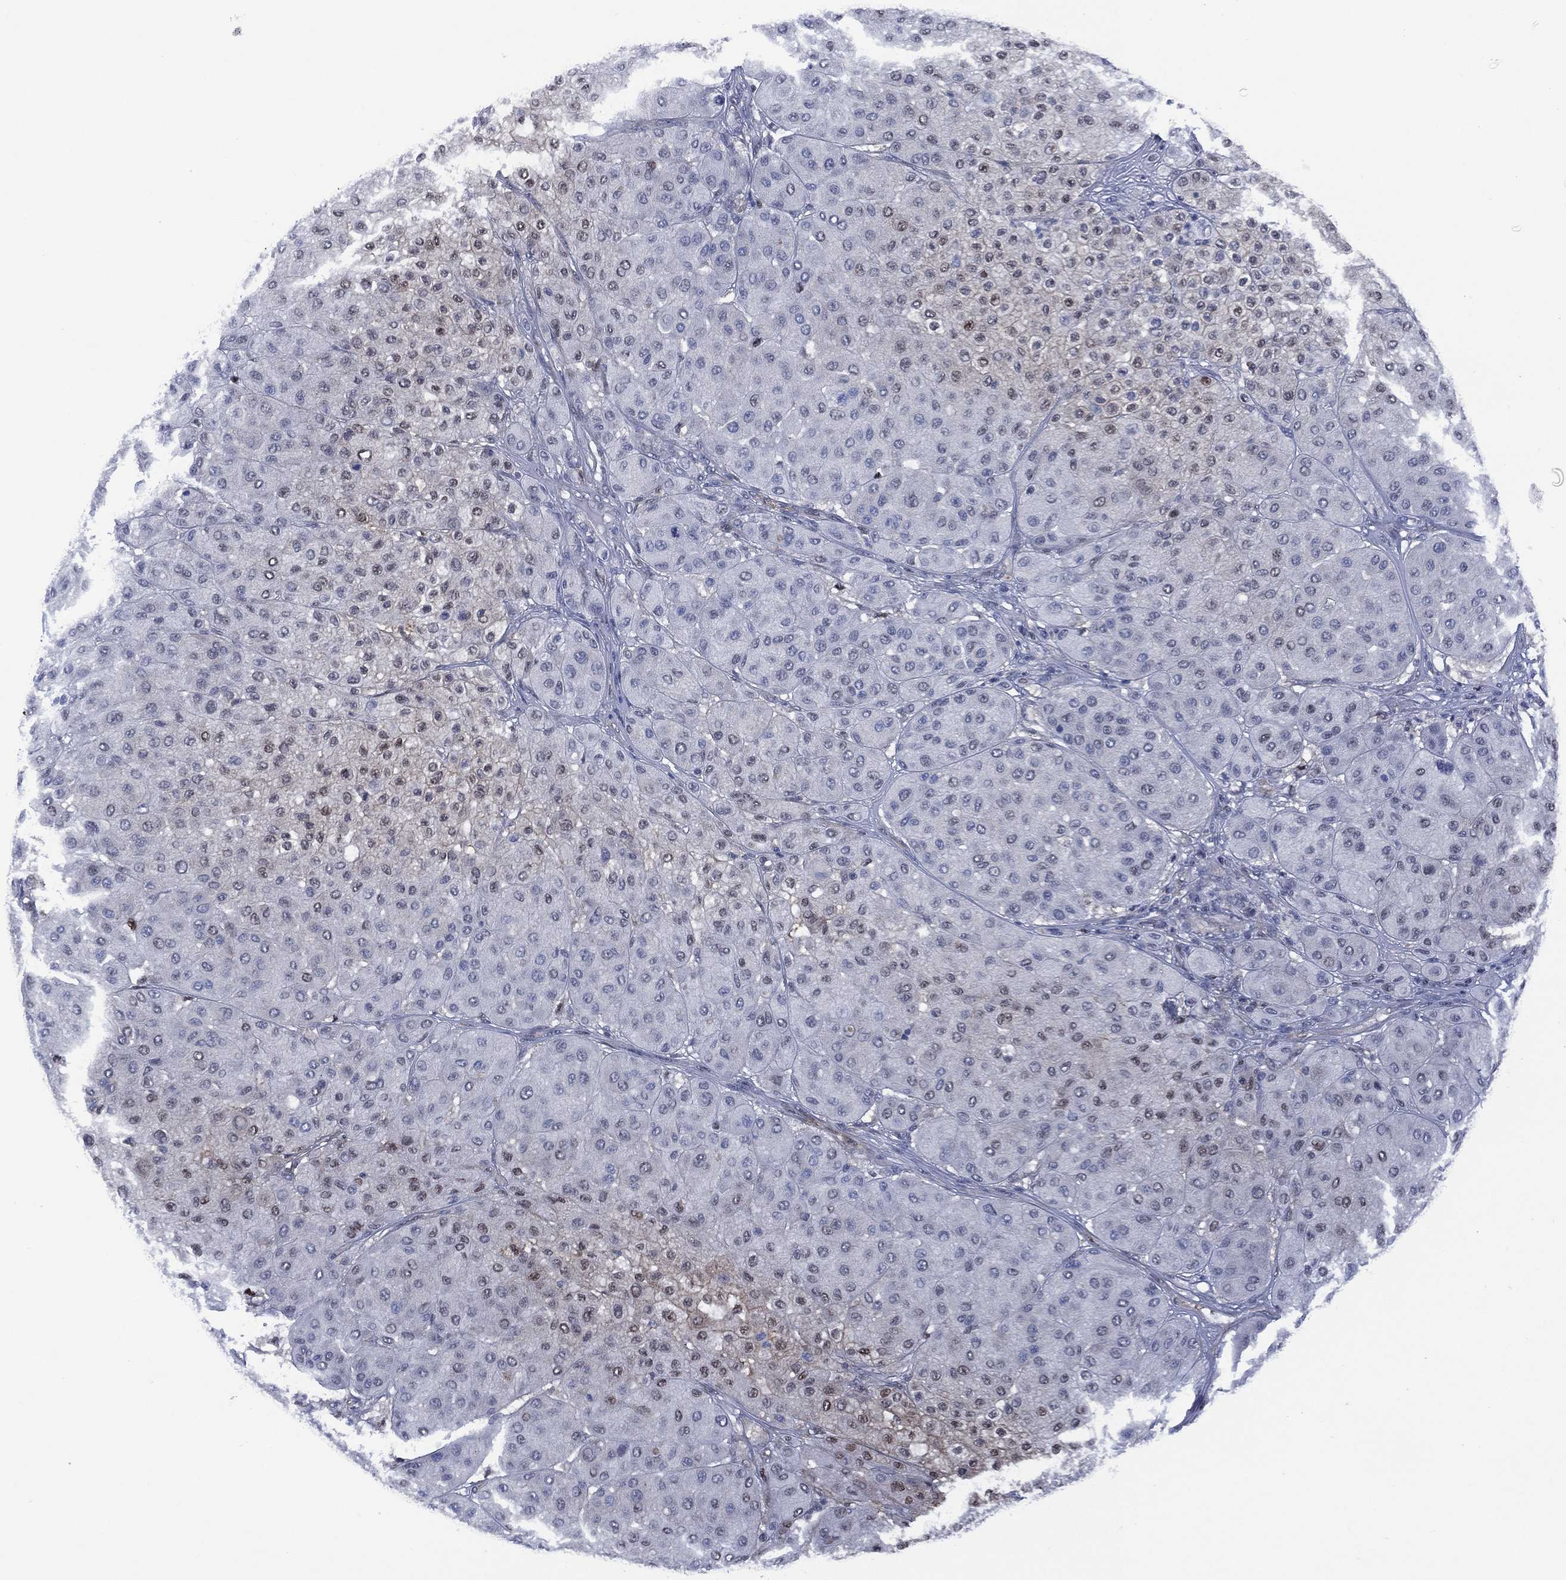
{"staining": {"intensity": "negative", "quantity": "none", "location": "none"}, "tissue": "melanoma", "cell_type": "Tumor cells", "image_type": "cancer", "snomed": [{"axis": "morphology", "description": "Malignant melanoma, Metastatic site"}, {"axis": "topography", "description": "Smooth muscle"}], "caption": "High magnification brightfield microscopy of malignant melanoma (metastatic site) stained with DAB (brown) and counterstained with hematoxylin (blue): tumor cells show no significant expression.", "gene": "SLC4A4", "patient": {"sex": "male", "age": 41}}